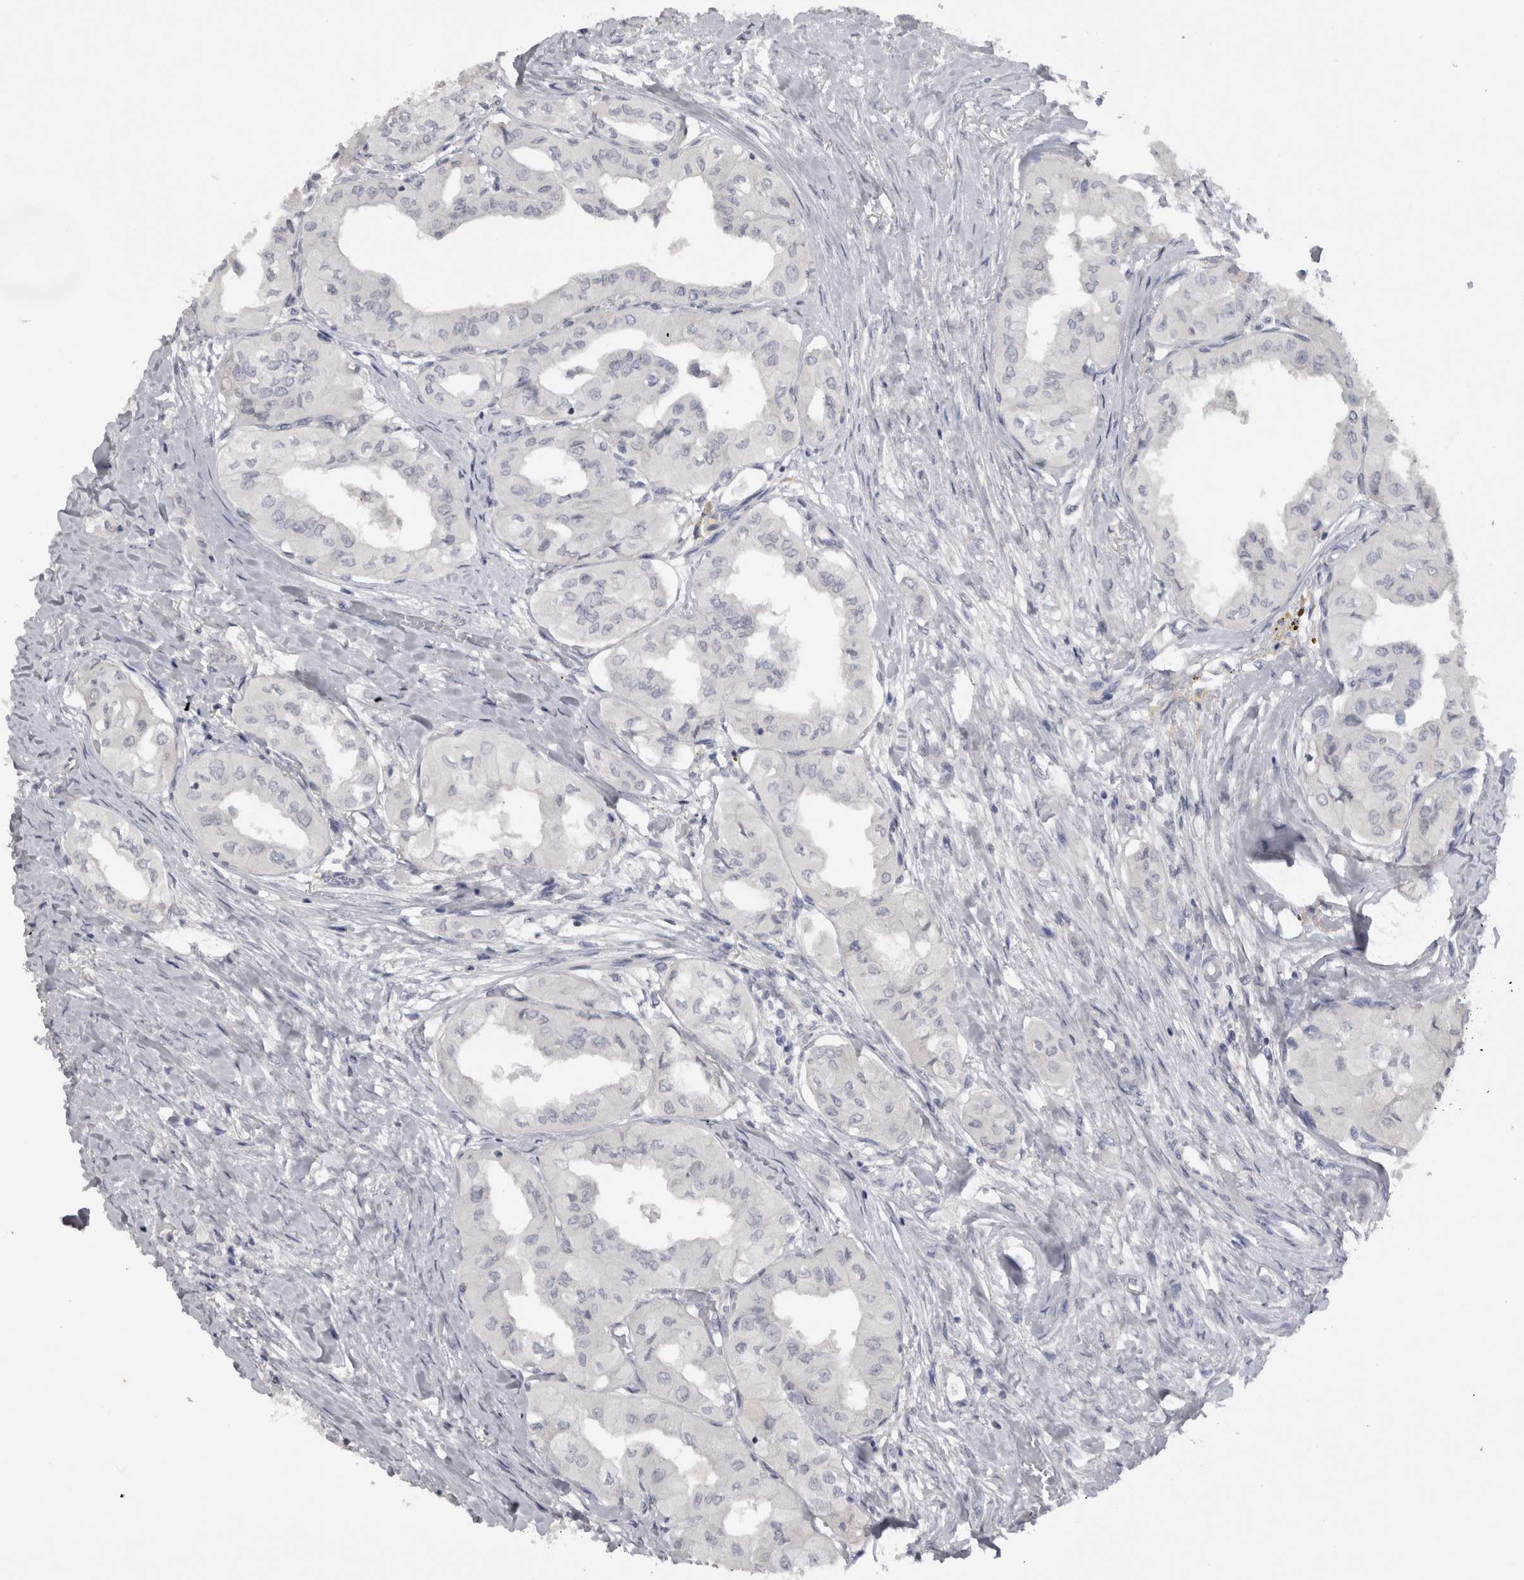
{"staining": {"intensity": "negative", "quantity": "none", "location": "none"}, "tissue": "thyroid cancer", "cell_type": "Tumor cells", "image_type": "cancer", "snomed": [{"axis": "morphology", "description": "Papillary adenocarcinoma, NOS"}, {"axis": "topography", "description": "Thyroid gland"}], "caption": "An IHC micrograph of thyroid papillary adenocarcinoma is shown. There is no staining in tumor cells of thyroid papillary adenocarcinoma. Nuclei are stained in blue.", "gene": "ADAM2", "patient": {"sex": "female", "age": 59}}